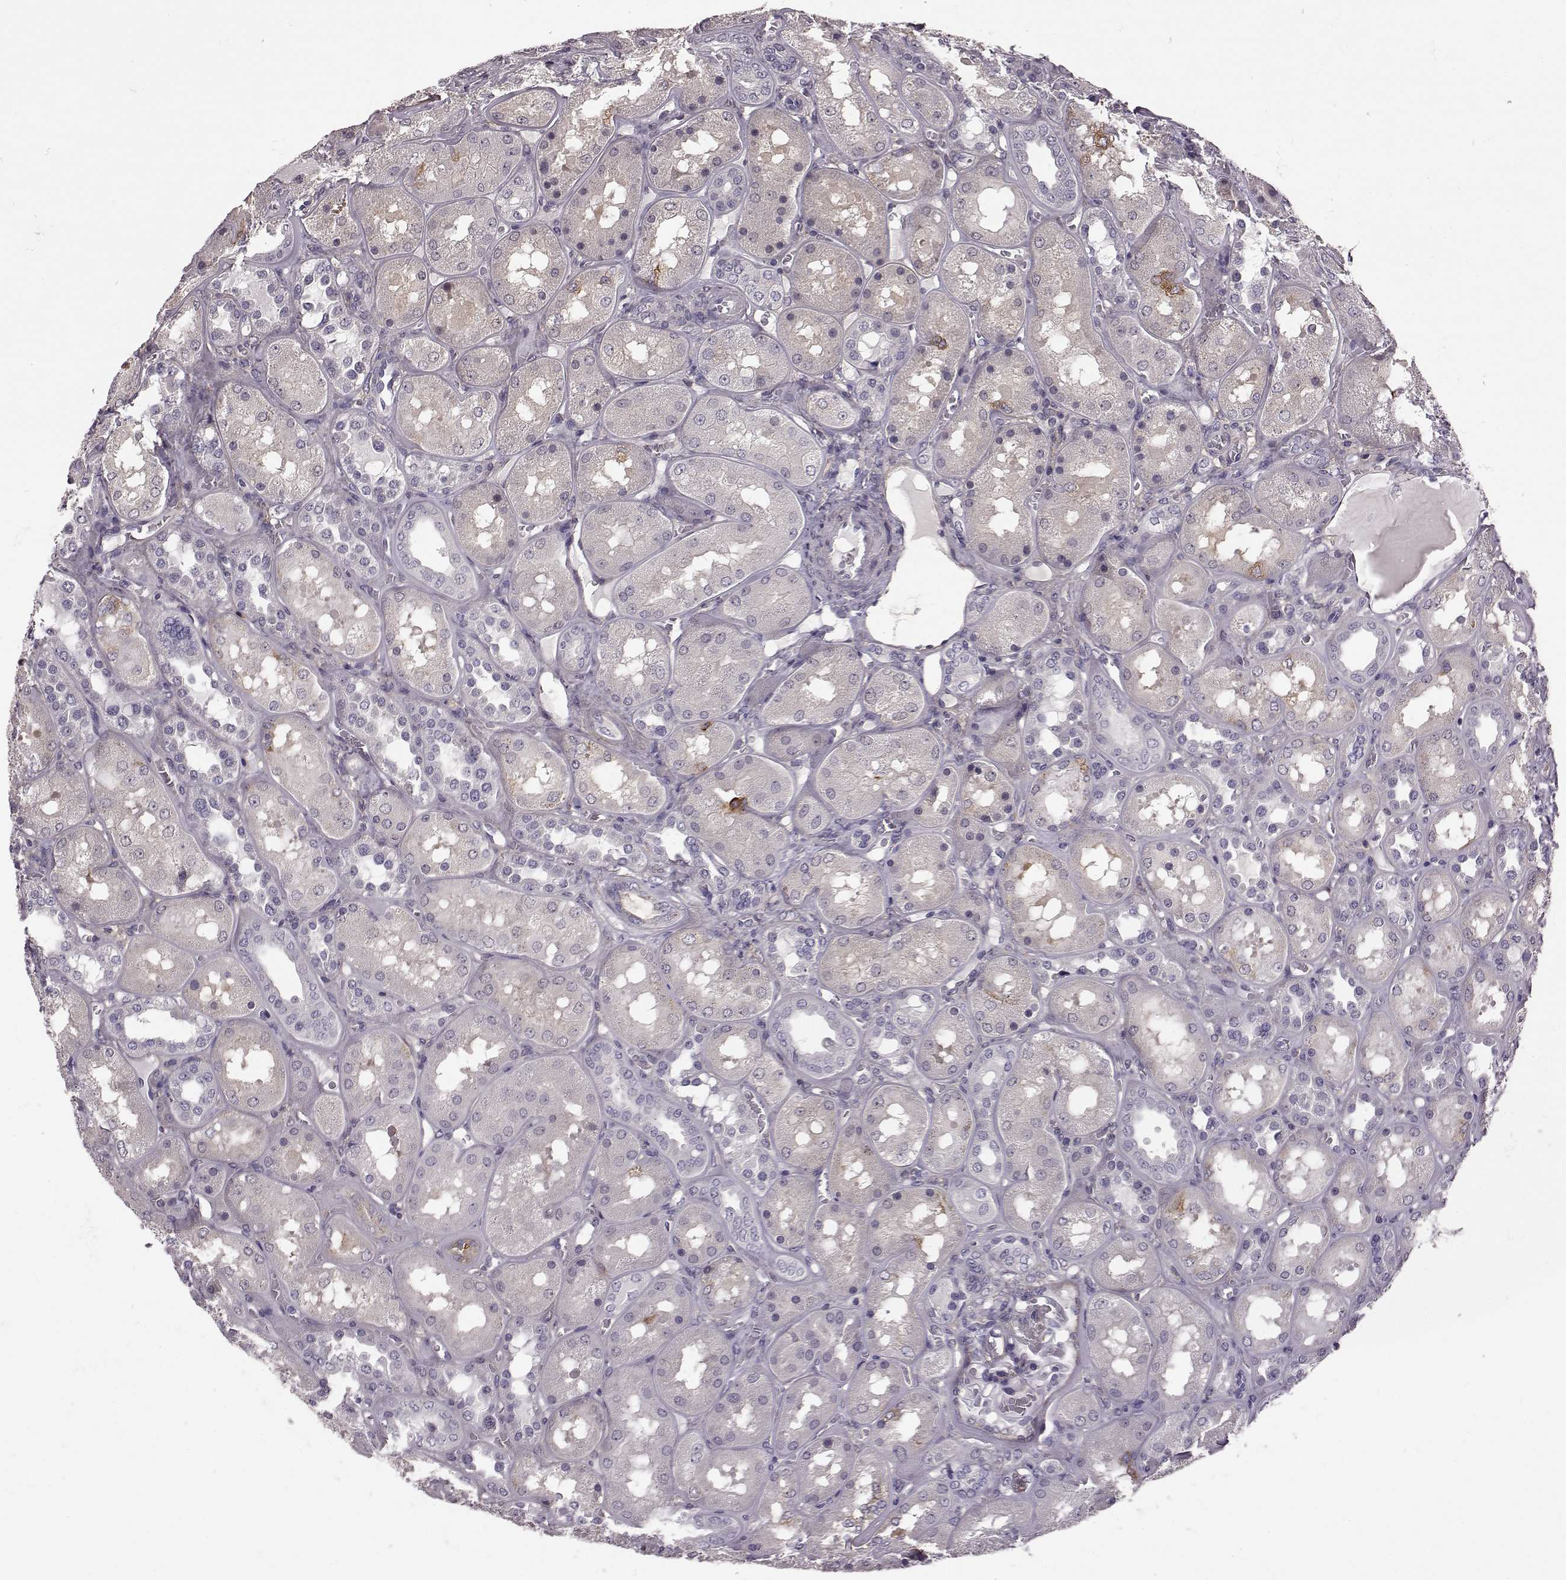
{"staining": {"intensity": "weak", "quantity": "<25%", "location": "cytoplasmic/membranous"}, "tissue": "kidney", "cell_type": "Cells in glomeruli", "image_type": "normal", "snomed": [{"axis": "morphology", "description": "Normal tissue, NOS"}, {"axis": "topography", "description": "Kidney"}], "caption": "A histopathology image of kidney stained for a protein reveals no brown staining in cells in glomeruli. Nuclei are stained in blue.", "gene": "GRK1", "patient": {"sex": "male", "age": 73}}